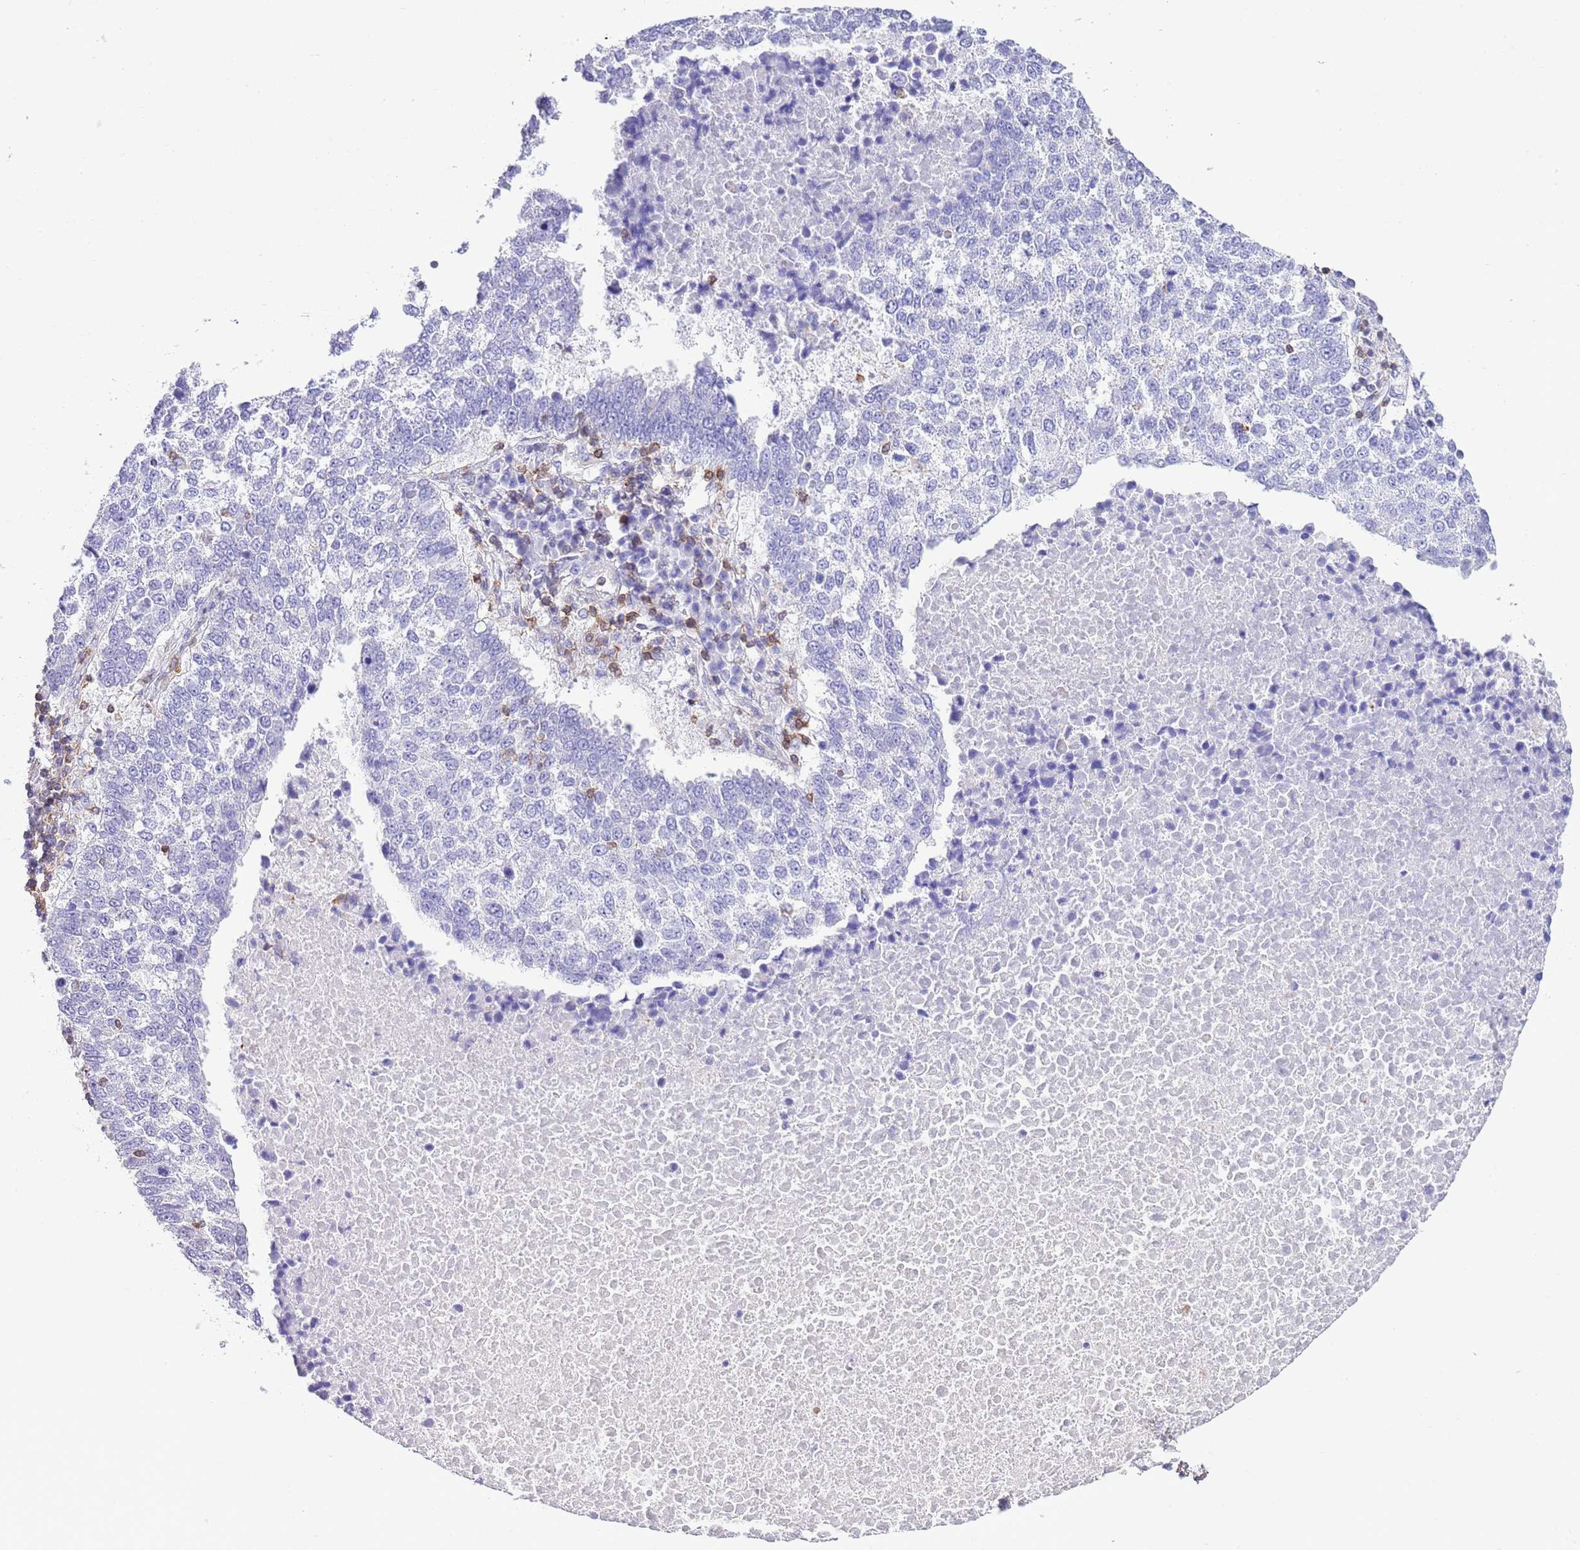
{"staining": {"intensity": "negative", "quantity": "none", "location": "none"}, "tissue": "lung cancer", "cell_type": "Tumor cells", "image_type": "cancer", "snomed": [{"axis": "morphology", "description": "Squamous cell carcinoma, NOS"}, {"axis": "topography", "description": "Lung"}], "caption": "Squamous cell carcinoma (lung) was stained to show a protein in brown. There is no significant positivity in tumor cells.", "gene": "CNN2", "patient": {"sex": "male", "age": 73}}